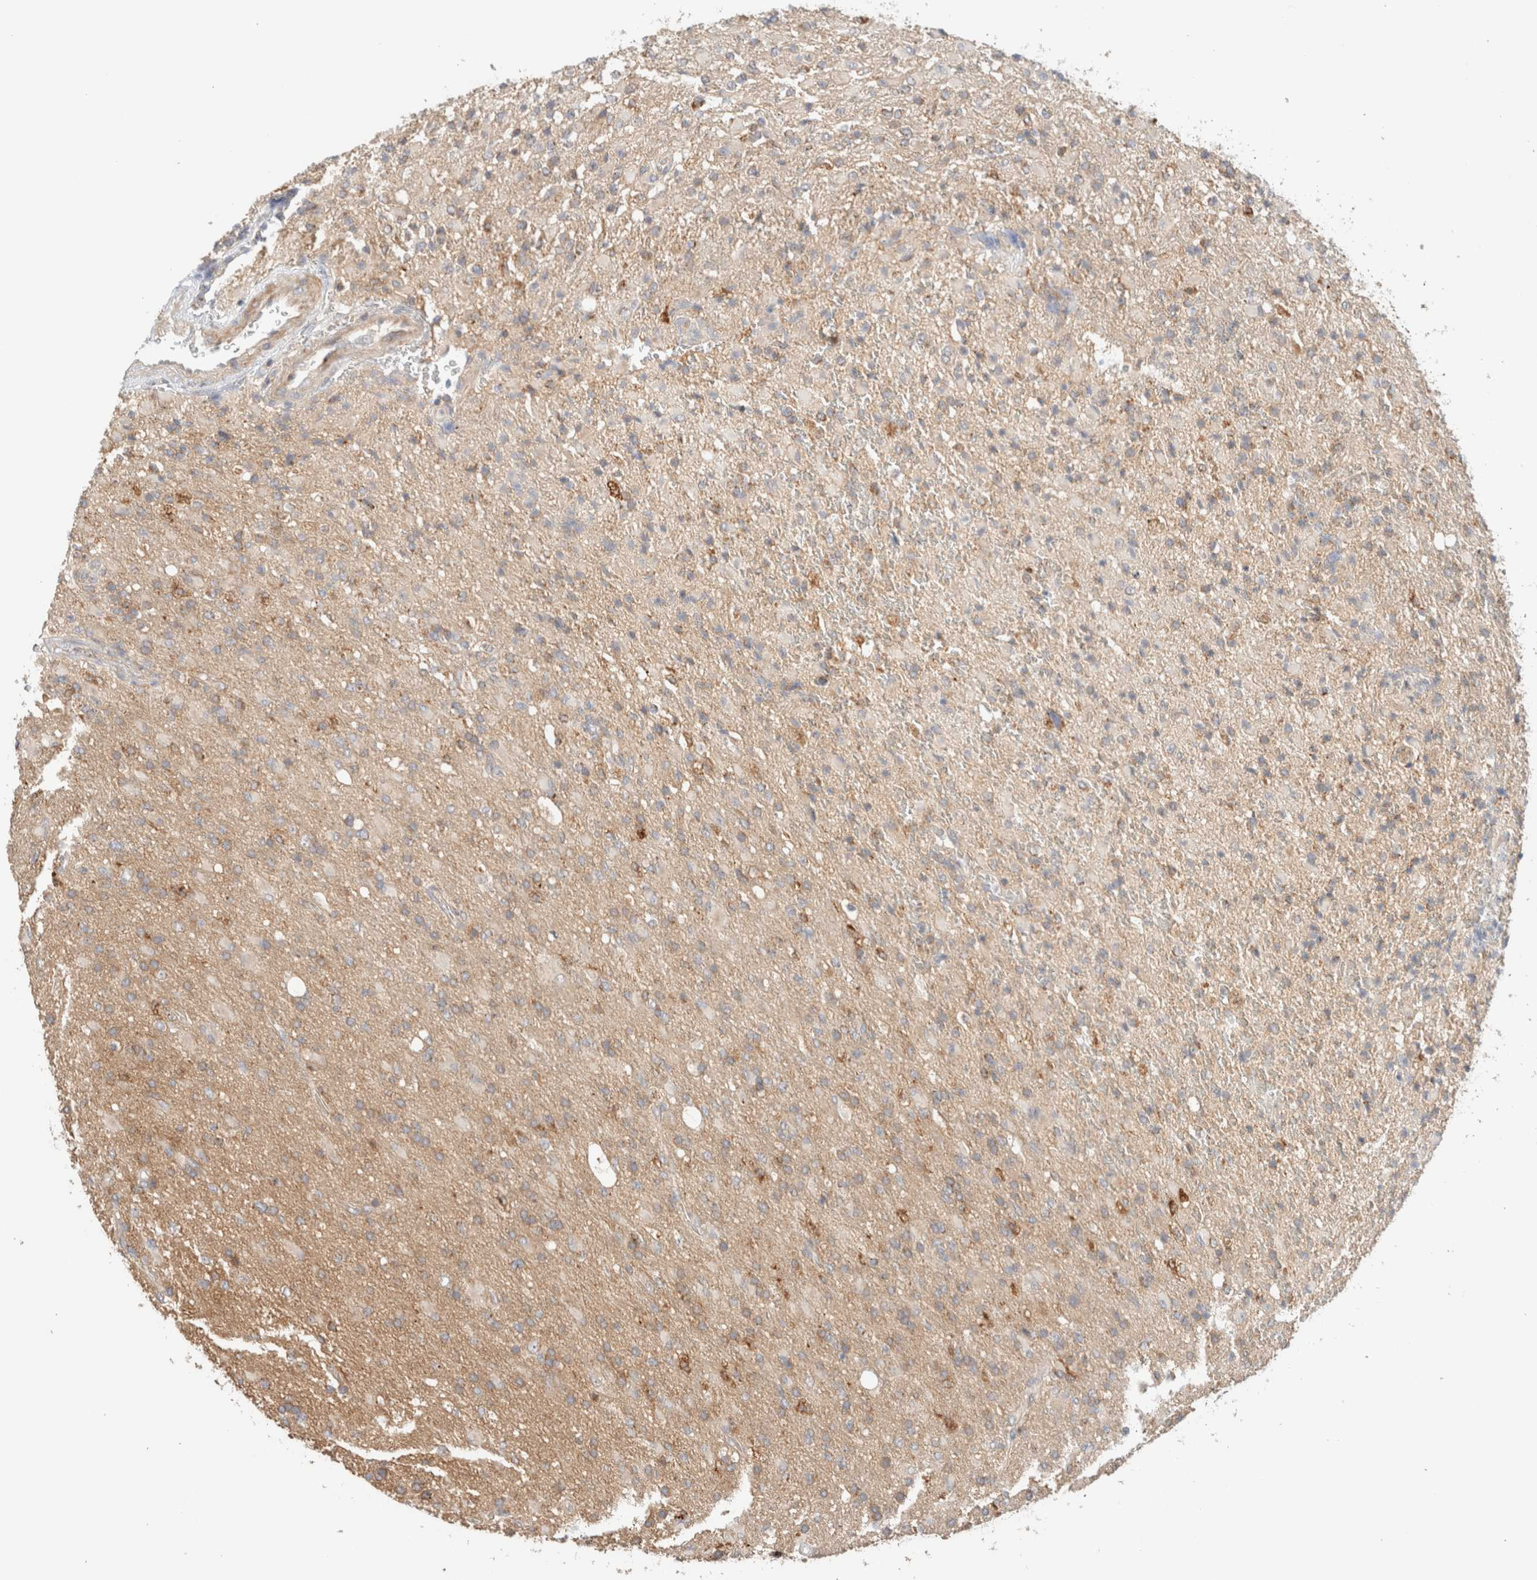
{"staining": {"intensity": "weak", "quantity": "25%-75%", "location": "cytoplasmic/membranous"}, "tissue": "glioma", "cell_type": "Tumor cells", "image_type": "cancer", "snomed": [{"axis": "morphology", "description": "Glioma, malignant, High grade"}, {"axis": "topography", "description": "Brain"}], "caption": "Protein staining displays weak cytoplasmic/membranous staining in about 25%-75% of tumor cells in malignant glioma (high-grade). Immunohistochemistry (ihc) stains the protein of interest in brown and the nuclei are stained blue.", "gene": "MRM3", "patient": {"sex": "male", "age": 71}}